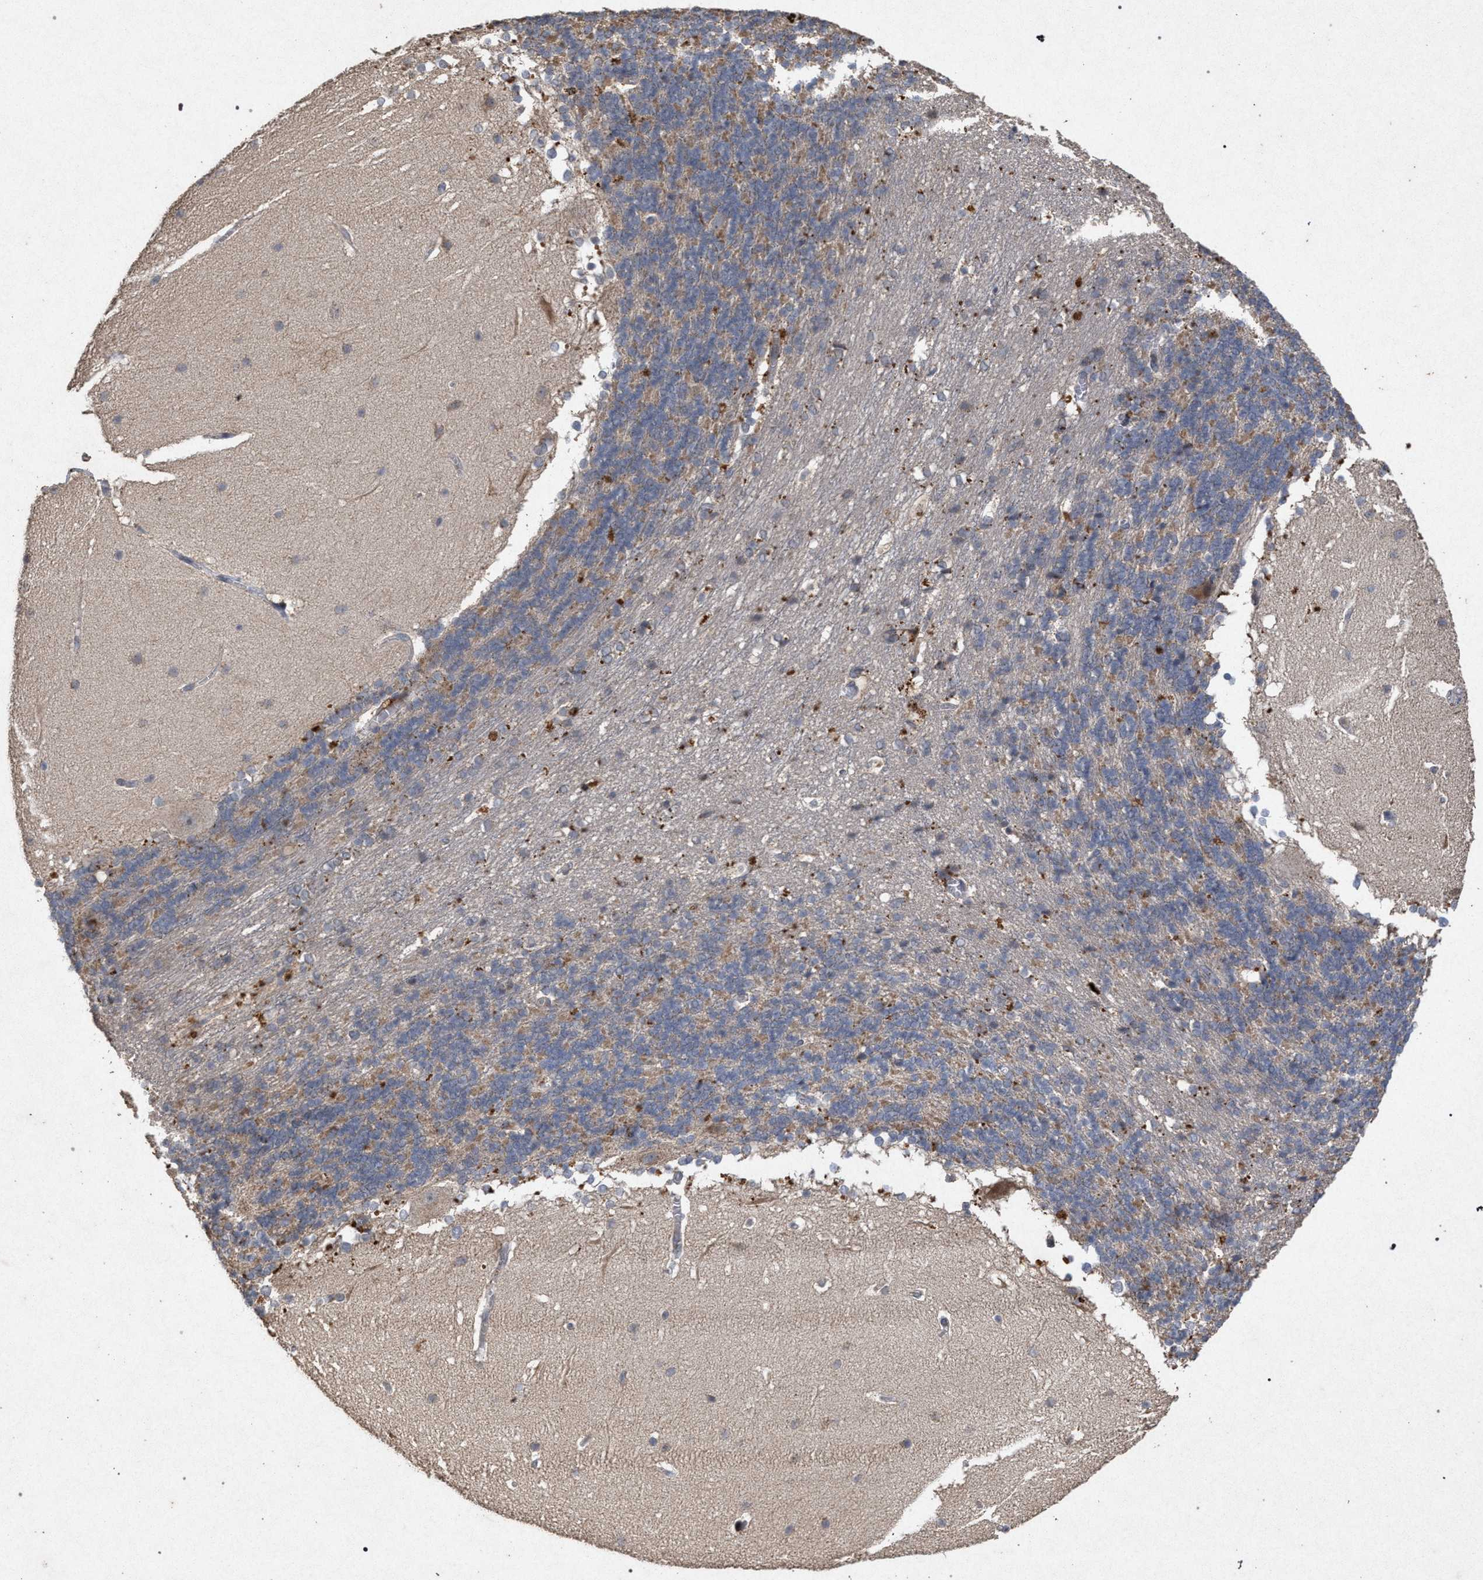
{"staining": {"intensity": "weak", "quantity": "<25%", "location": "cytoplasmic/membranous"}, "tissue": "cerebellum", "cell_type": "Cells in granular layer", "image_type": "normal", "snomed": [{"axis": "morphology", "description": "Normal tissue, NOS"}, {"axis": "topography", "description": "Cerebellum"}], "caption": "Immunohistochemical staining of normal cerebellum demonstrates no significant expression in cells in granular layer. (DAB IHC visualized using brightfield microscopy, high magnification).", "gene": "PKD2L1", "patient": {"sex": "female", "age": 19}}